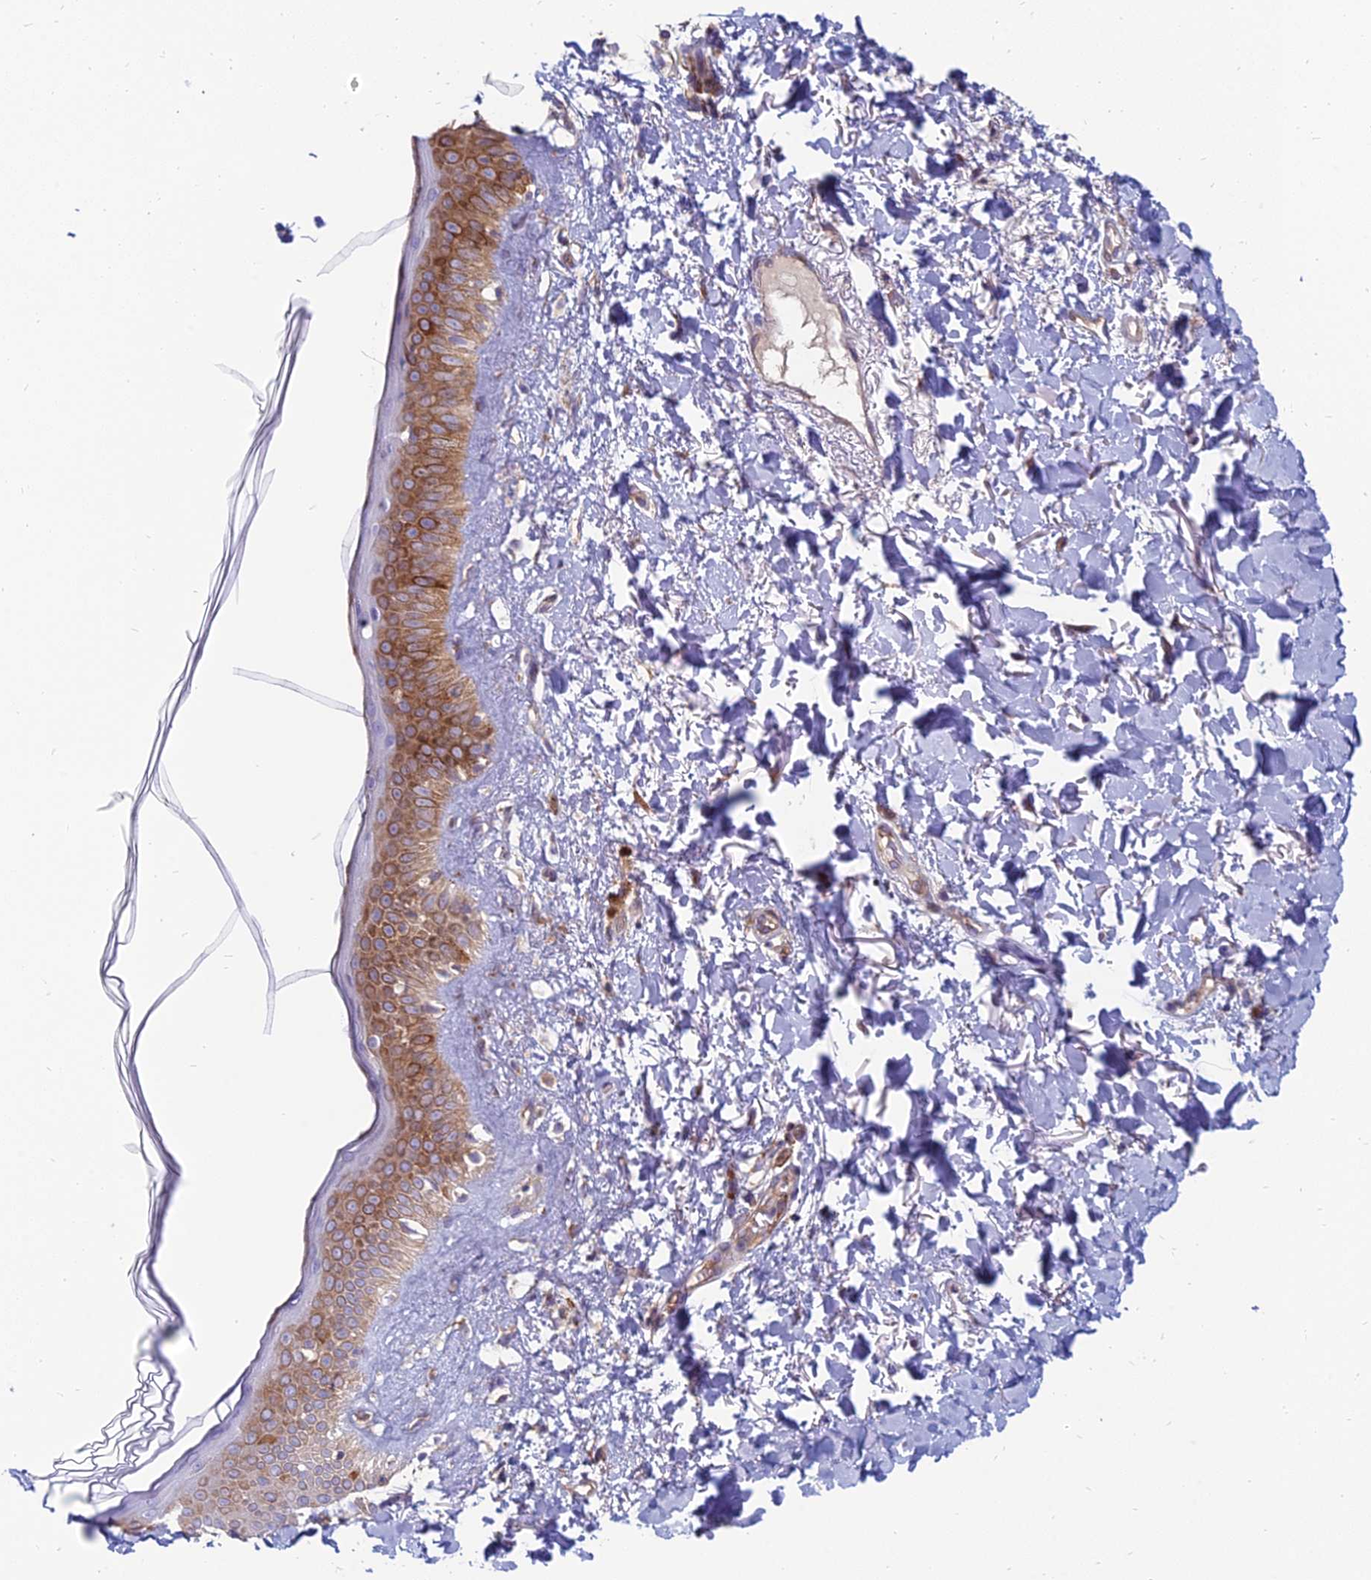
{"staining": {"intensity": "weak", "quantity": ">75%", "location": "cytoplasmic/membranous"}, "tissue": "skin", "cell_type": "Fibroblasts", "image_type": "normal", "snomed": [{"axis": "morphology", "description": "Normal tissue, NOS"}, {"axis": "topography", "description": "Skin"}], "caption": "This histopathology image shows immunohistochemistry (IHC) staining of benign human skin, with low weak cytoplasmic/membranous staining in about >75% of fibroblasts.", "gene": "TXLNA", "patient": {"sex": "female", "age": 58}}